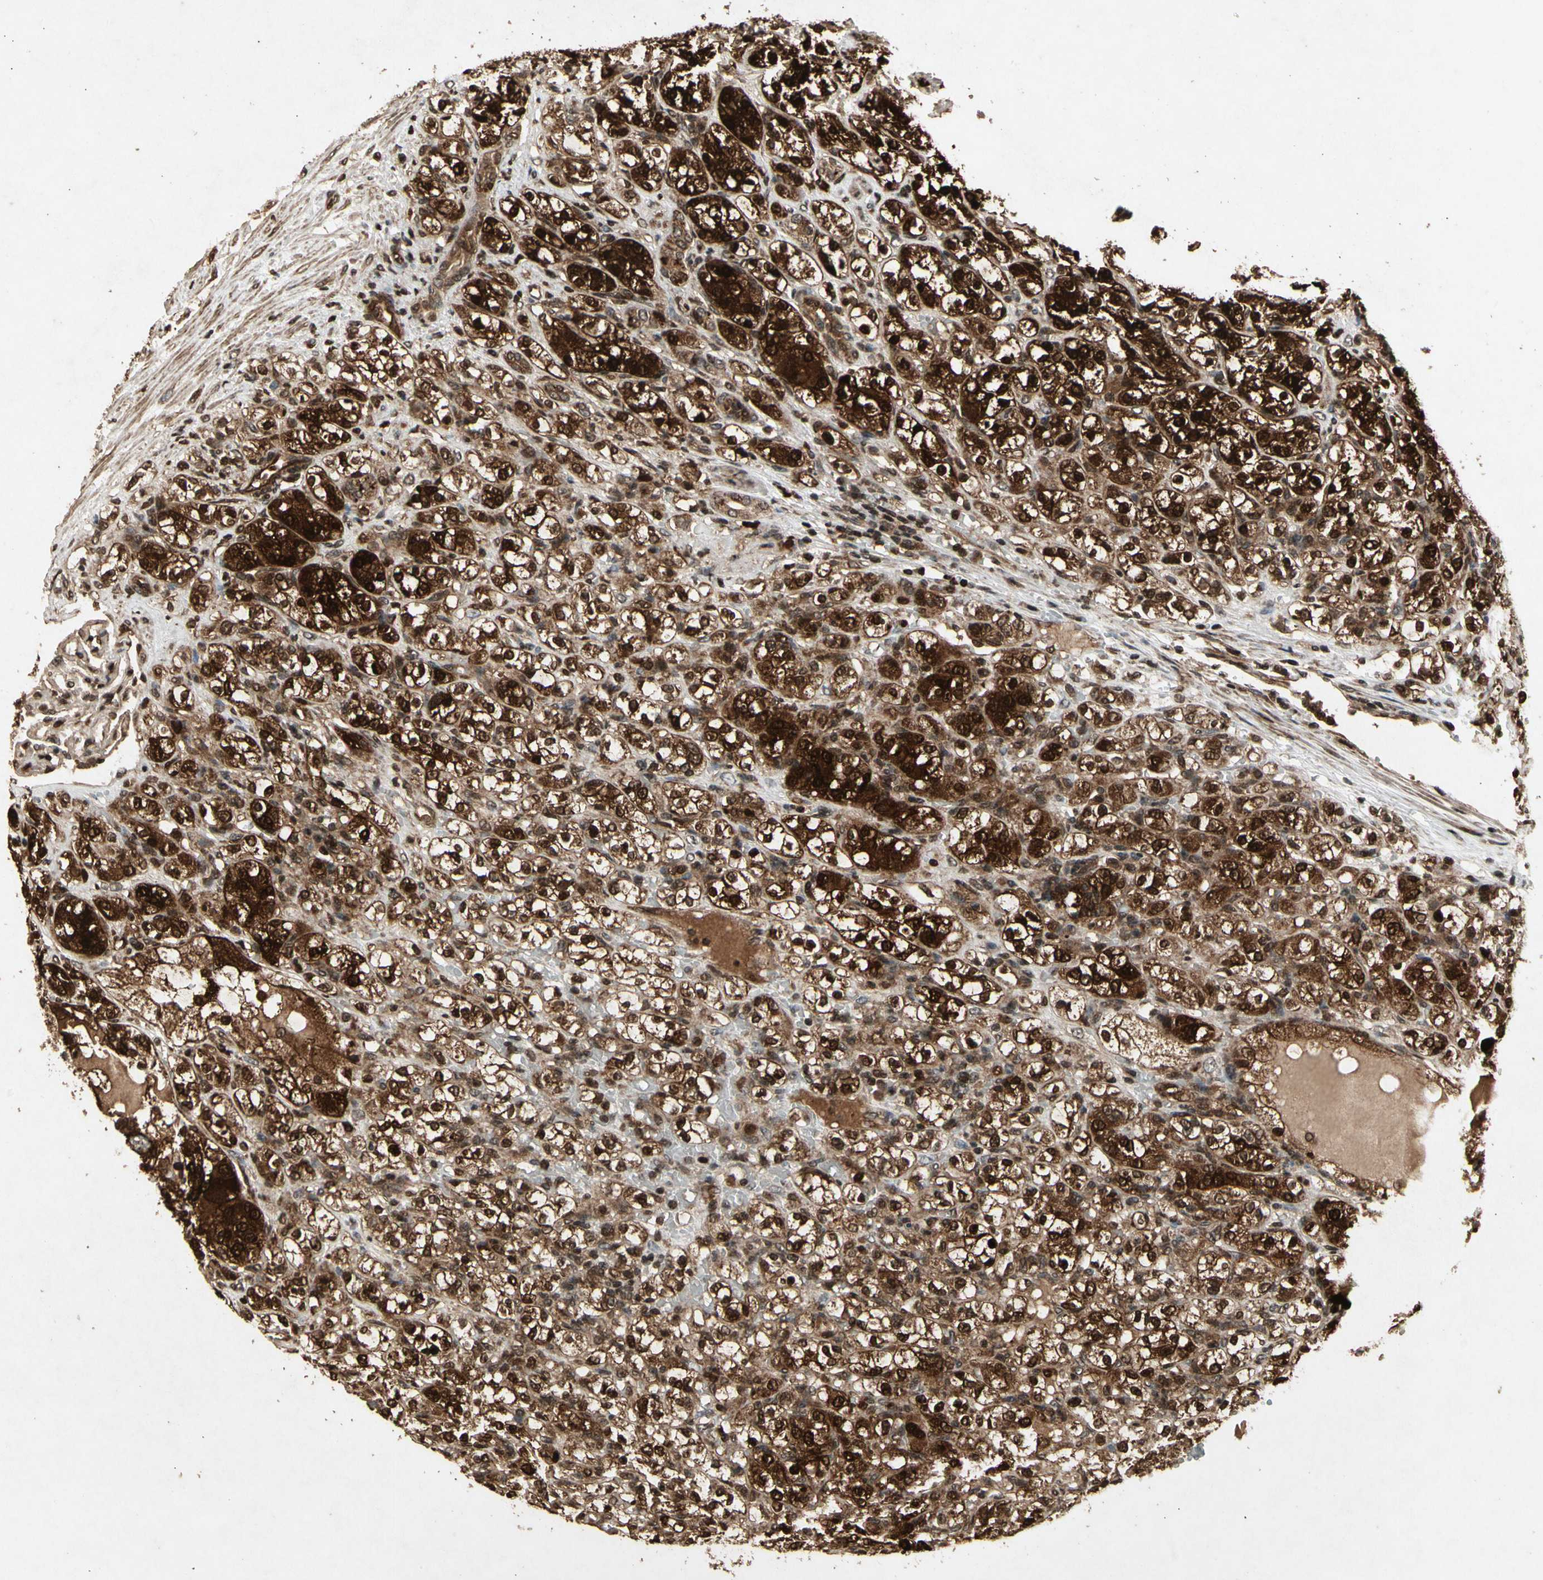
{"staining": {"intensity": "strong", "quantity": ">75%", "location": "cytoplasmic/membranous,nuclear"}, "tissue": "renal cancer", "cell_type": "Tumor cells", "image_type": "cancer", "snomed": [{"axis": "morphology", "description": "Normal tissue, NOS"}, {"axis": "morphology", "description": "Adenocarcinoma, NOS"}, {"axis": "topography", "description": "Kidney"}], "caption": "Immunohistochemical staining of adenocarcinoma (renal) exhibits strong cytoplasmic/membranous and nuclear protein staining in about >75% of tumor cells. (DAB = brown stain, brightfield microscopy at high magnification).", "gene": "GLRX", "patient": {"sex": "male", "age": 61}}